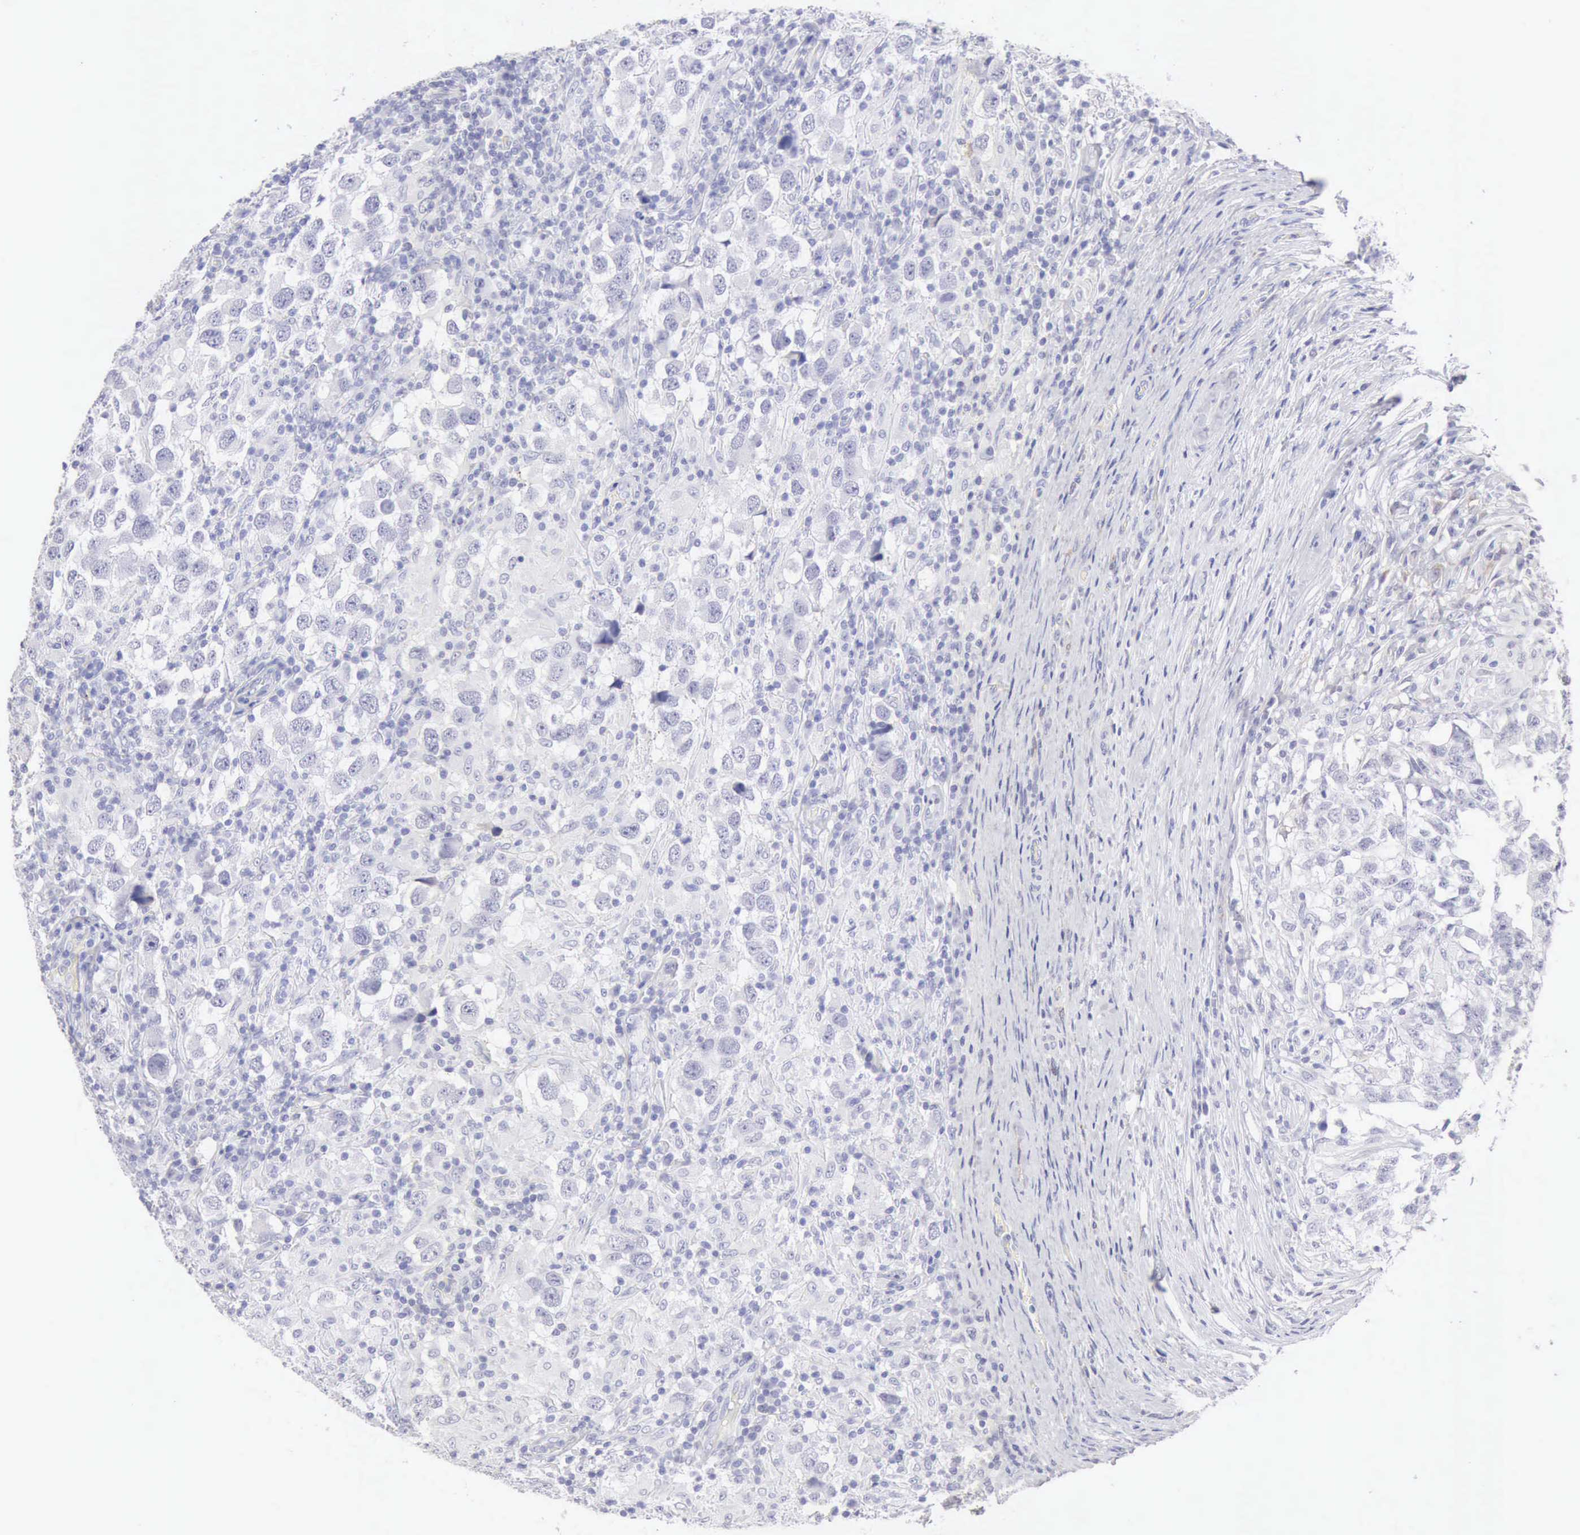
{"staining": {"intensity": "negative", "quantity": "none", "location": "none"}, "tissue": "testis cancer", "cell_type": "Tumor cells", "image_type": "cancer", "snomed": [{"axis": "morphology", "description": "Carcinoma, Embryonal, NOS"}, {"axis": "topography", "description": "Testis"}], "caption": "The IHC micrograph has no significant staining in tumor cells of testis cancer (embryonal carcinoma) tissue.", "gene": "RNASE1", "patient": {"sex": "male", "age": 21}}